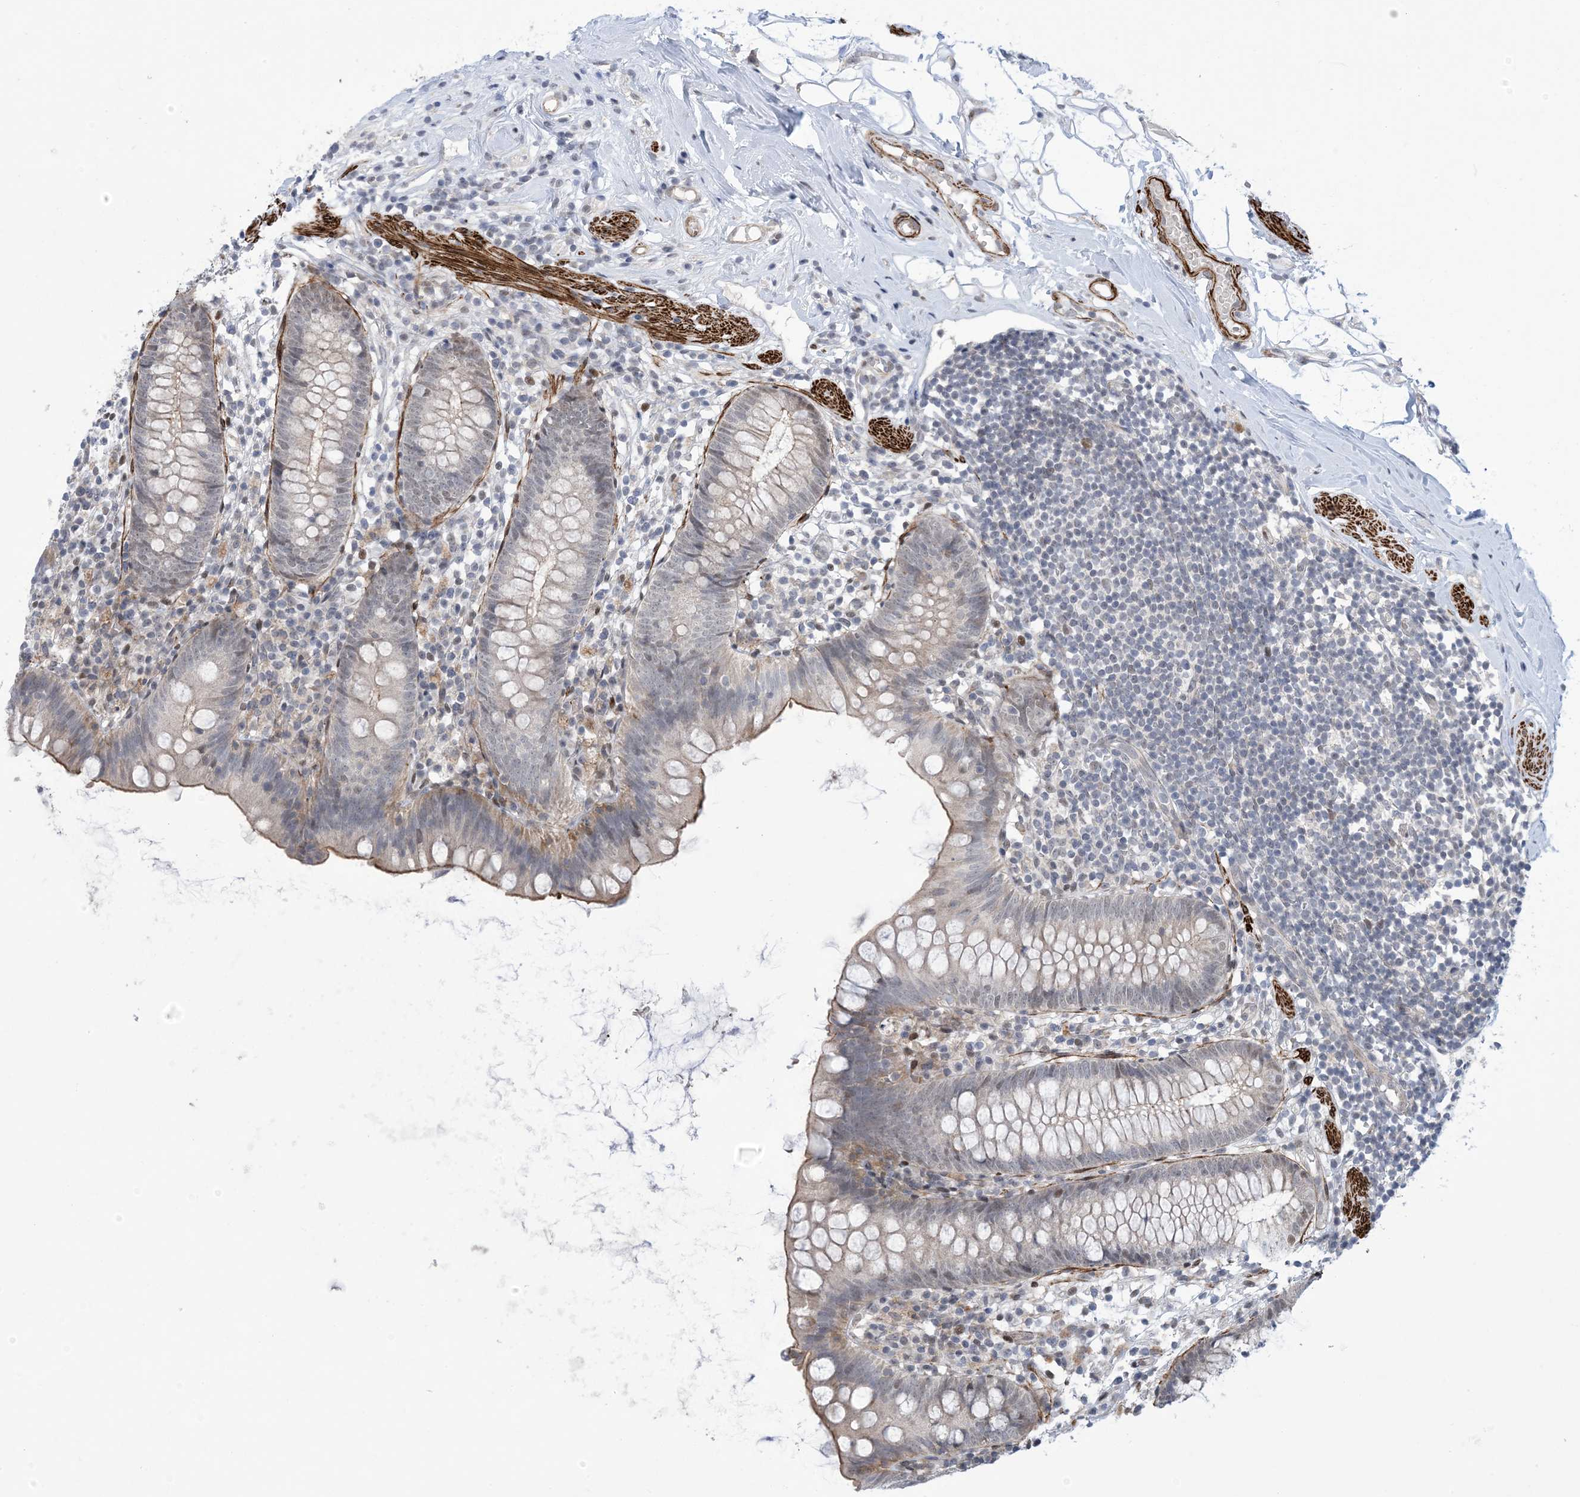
{"staining": {"intensity": "moderate", "quantity": "<25%", "location": "cytoplasmic/membranous"}, "tissue": "appendix", "cell_type": "Glandular cells", "image_type": "normal", "snomed": [{"axis": "morphology", "description": "Normal tissue, NOS"}, {"axis": "topography", "description": "Appendix"}], "caption": "Glandular cells reveal low levels of moderate cytoplasmic/membranous positivity in approximately <25% of cells in normal human appendix.", "gene": "ZNF8", "patient": {"sex": "female", "age": 62}}